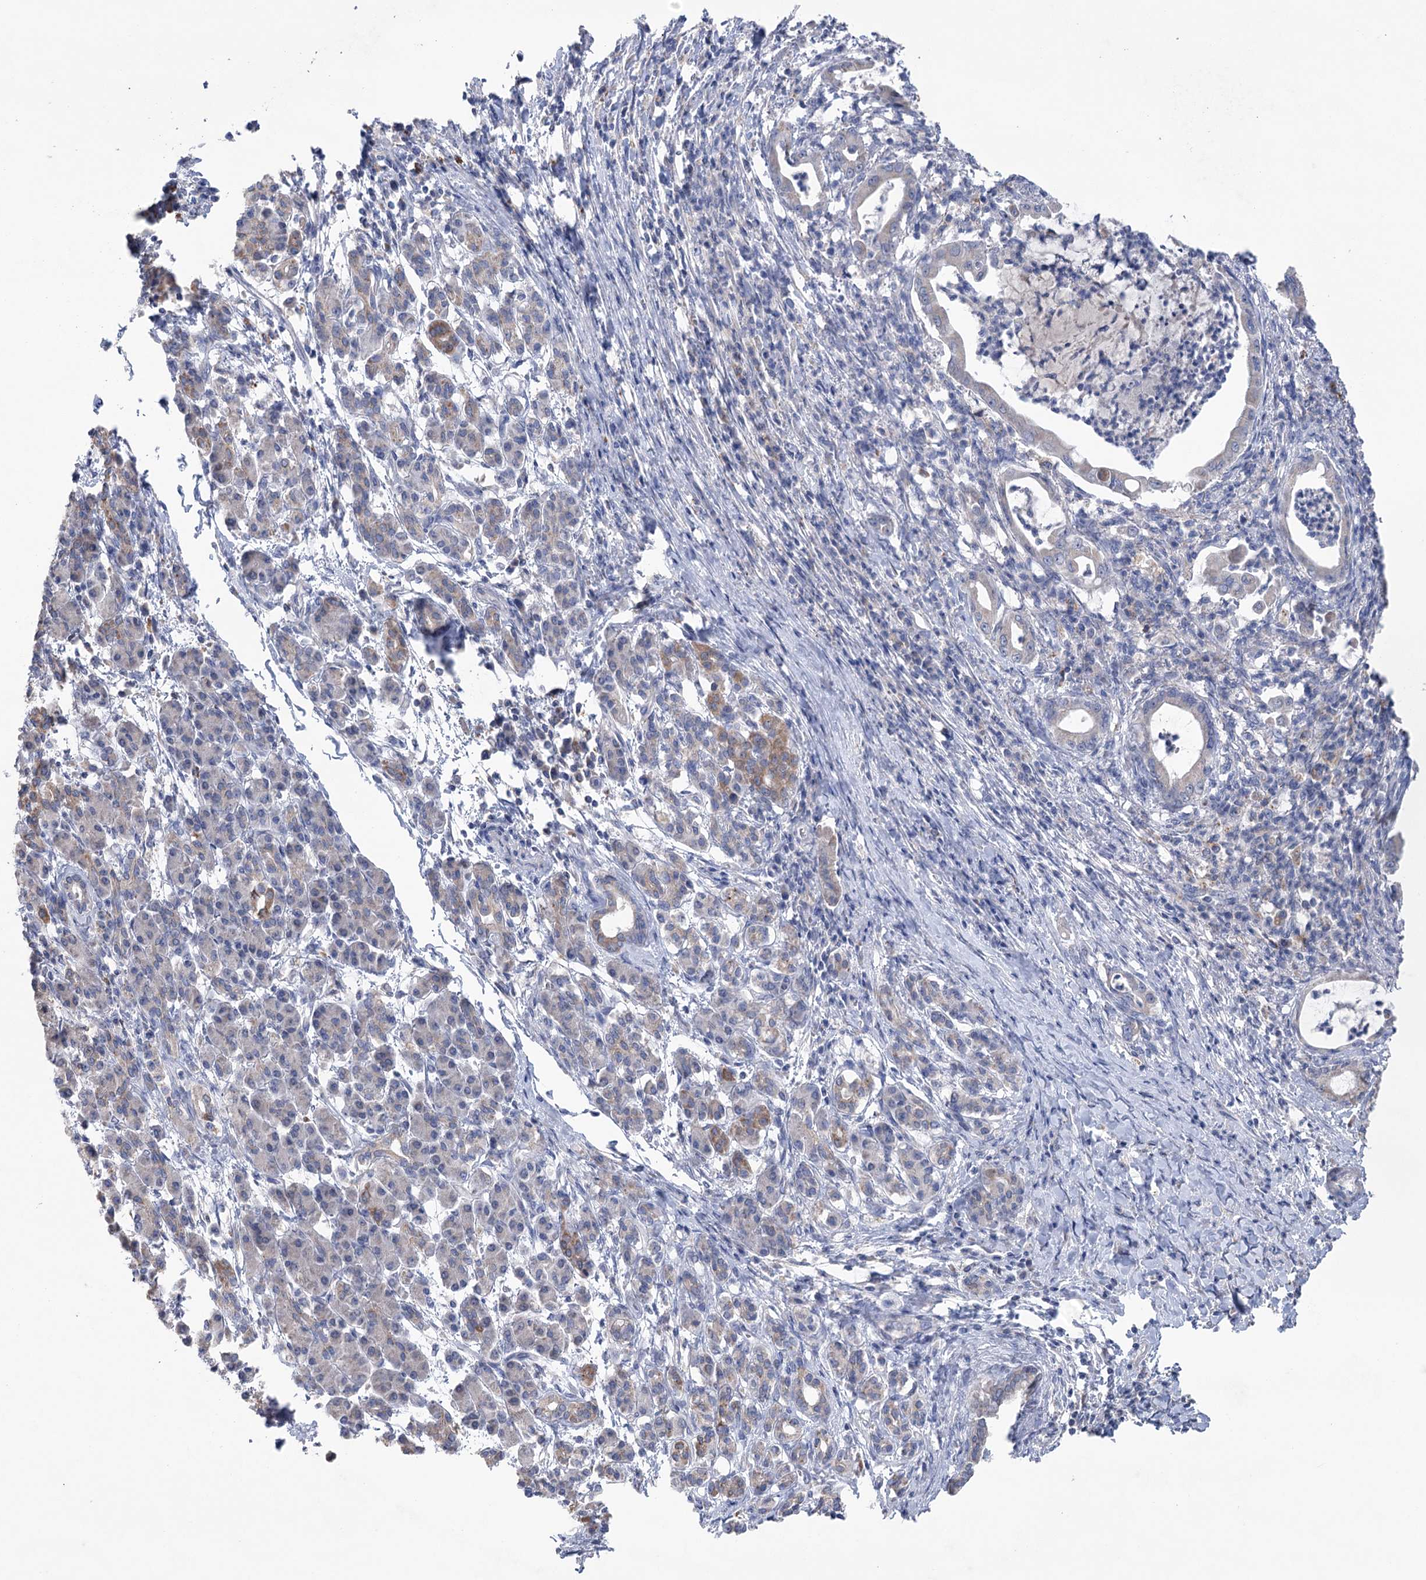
{"staining": {"intensity": "moderate", "quantity": "<25%", "location": "cytoplasmic/membranous"}, "tissue": "pancreatic cancer", "cell_type": "Tumor cells", "image_type": "cancer", "snomed": [{"axis": "morphology", "description": "Adenocarcinoma, NOS"}, {"axis": "topography", "description": "Pancreas"}], "caption": "Pancreatic adenocarcinoma was stained to show a protein in brown. There is low levels of moderate cytoplasmic/membranous positivity in about <25% of tumor cells. The staining was performed using DAB (3,3'-diaminobenzidine) to visualize the protein expression in brown, while the nuclei were stained in blue with hematoxylin (Magnification: 20x).", "gene": "MTCH2", "patient": {"sex": "female", "age": 55}}